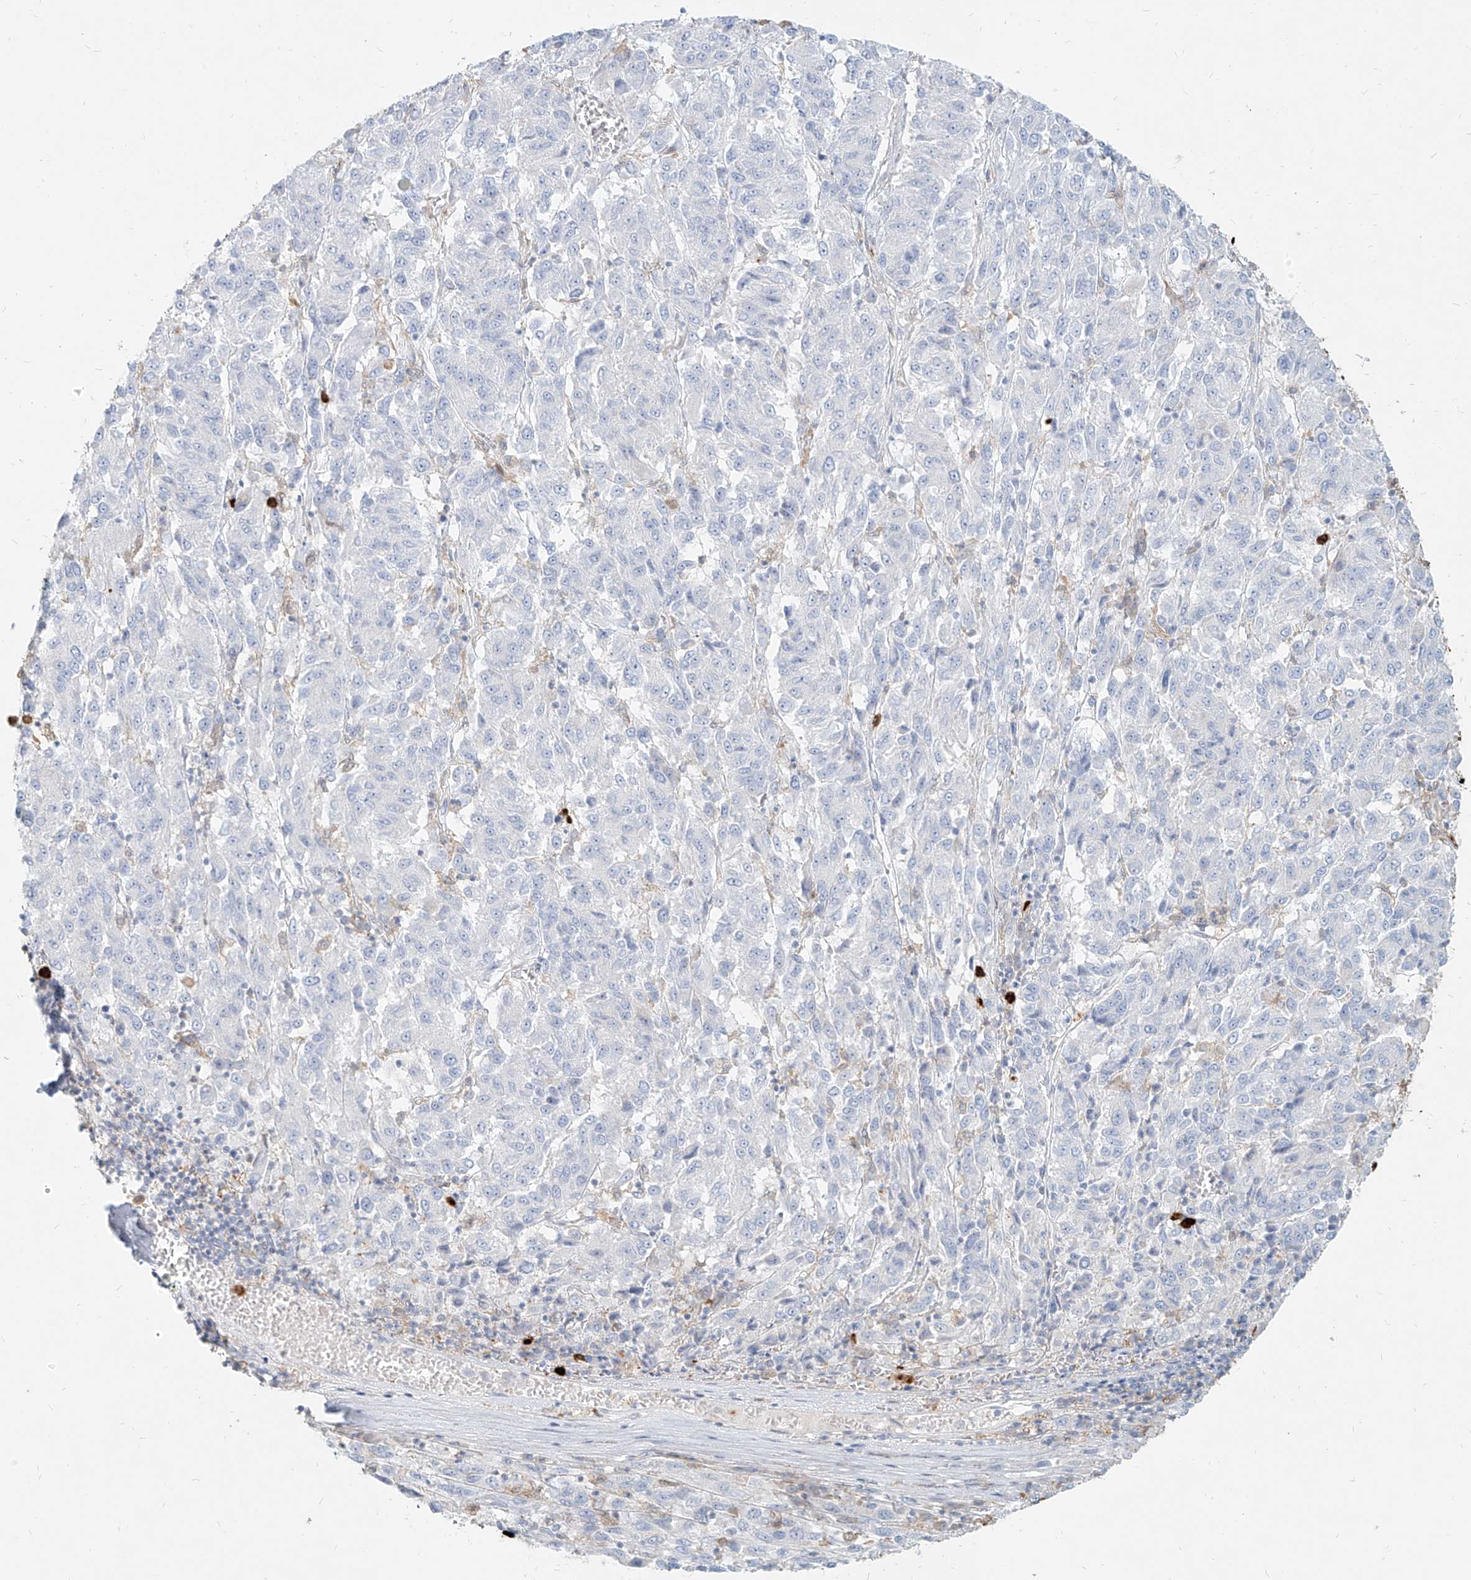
{"staining": {"intensity": "negative", "quantity": "none", "location": "none"}, "tissue": "melanoma", "cell_type": "Tumor cells", "image_type": "cancer", "snomed": [{"axis": "morphology", "description": "Malignant melanoma, Metastatic site"}, {"axis": "topography", "description": "Lung"}], "caption": "This histopathology image is of melanoma stained with immunohistochemistry to label a protein in brown with the nuclei are counter-stained blue. There is no expression in tumor cells.", "gene": "PGD", "patient": {"sex": "male", "age": 64}}